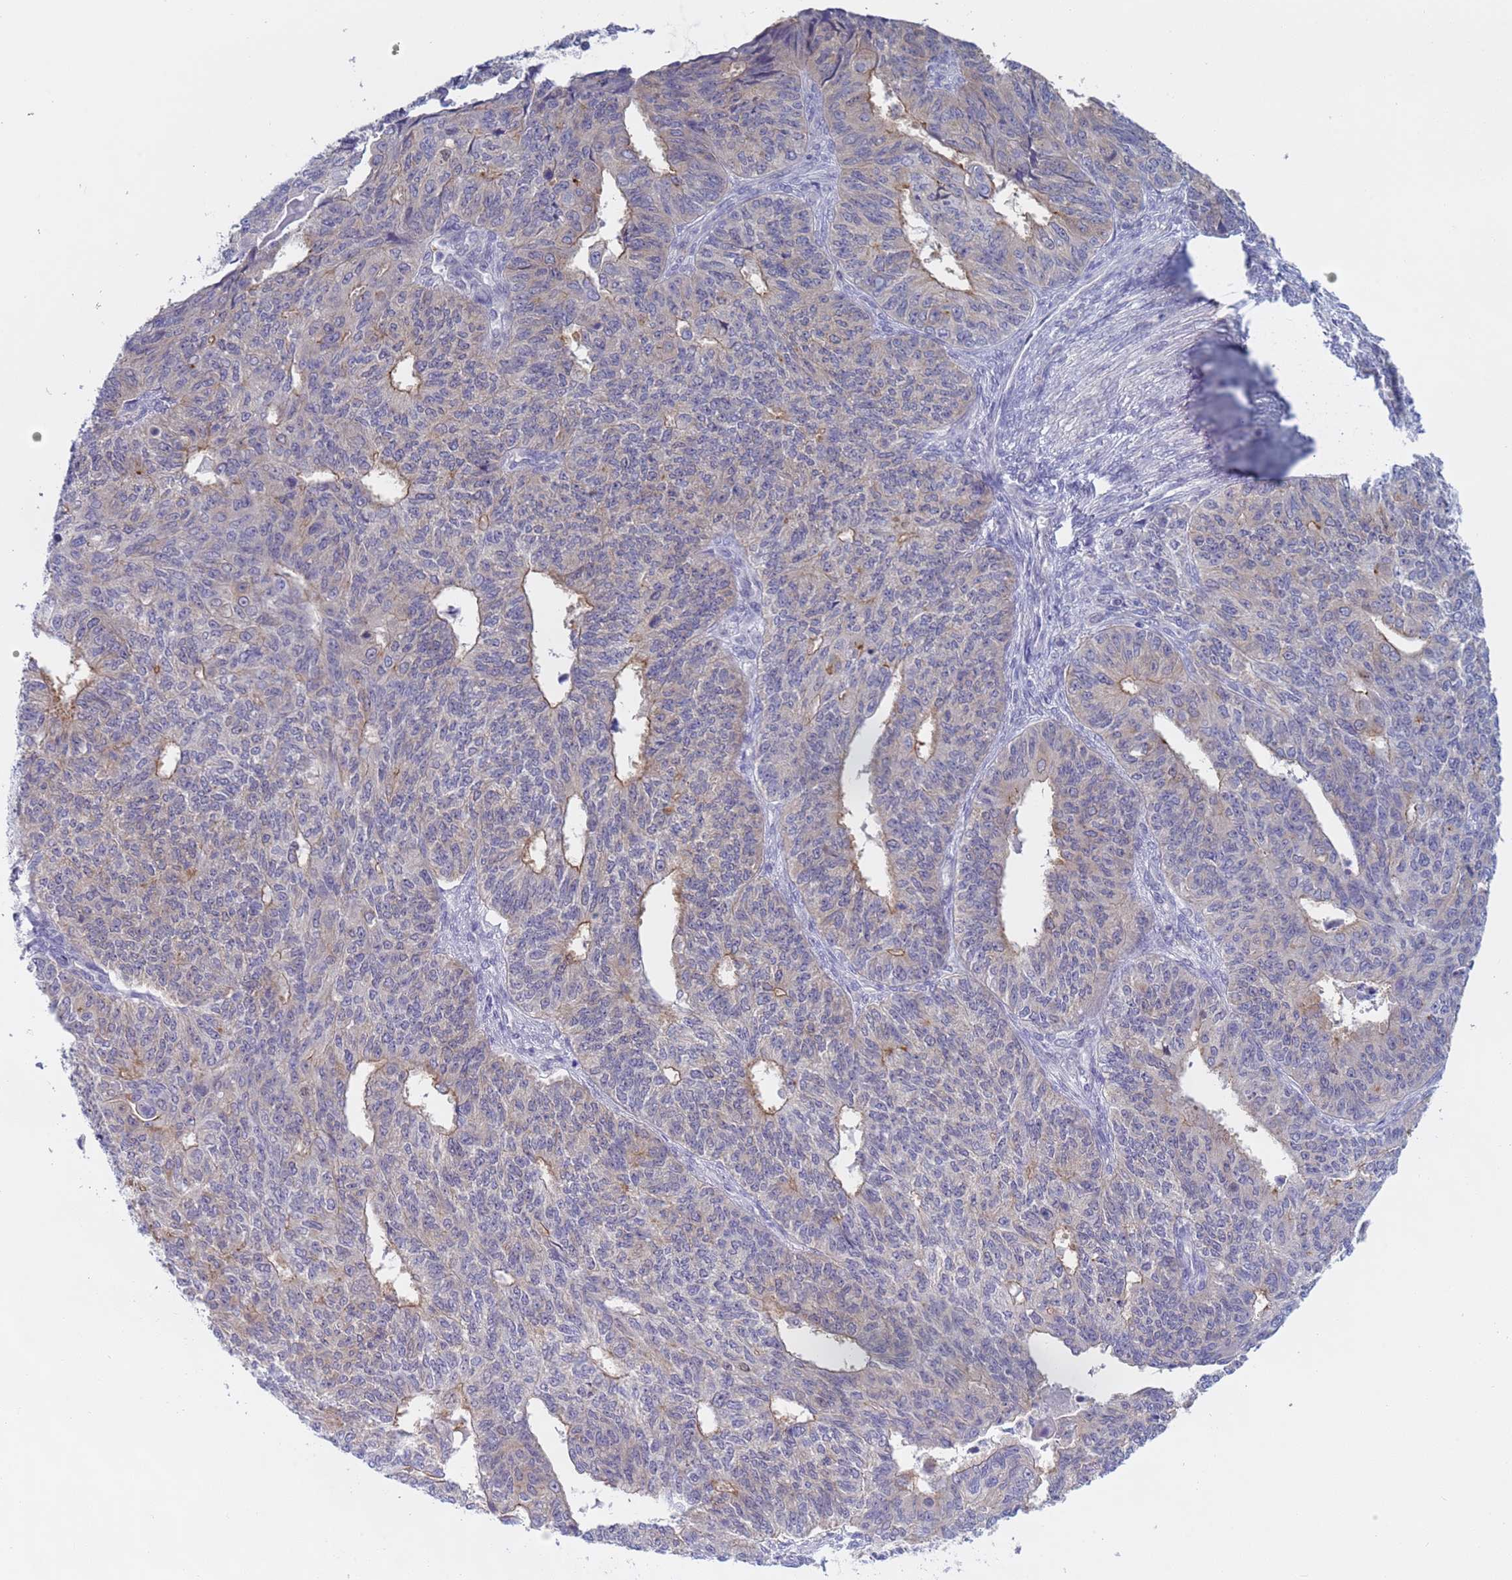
{"staining": {"intensity": "weak", "quantity": "<25%", "location": "cytoplasmic/membranous"}, "tissue": "endometrial cancer", "cell_type": "Tumor cells", "image_type": "cancer", "snomed": [{"axis": "morphology", "description": "Adenocarcinoma, NOS"}, {"axis": "topography", "description": "Endometrium"}], "caption": "The IHC image has no significant staining in tumor cells of endometrial cancer (adenocarcinoma) tissue. (DAB (3,3'-diaminobenzidine) immunohistochemistry (IHC), high magnification).", "gene": "CAPN7", "patient": {"sex": "female", "age": 32}}